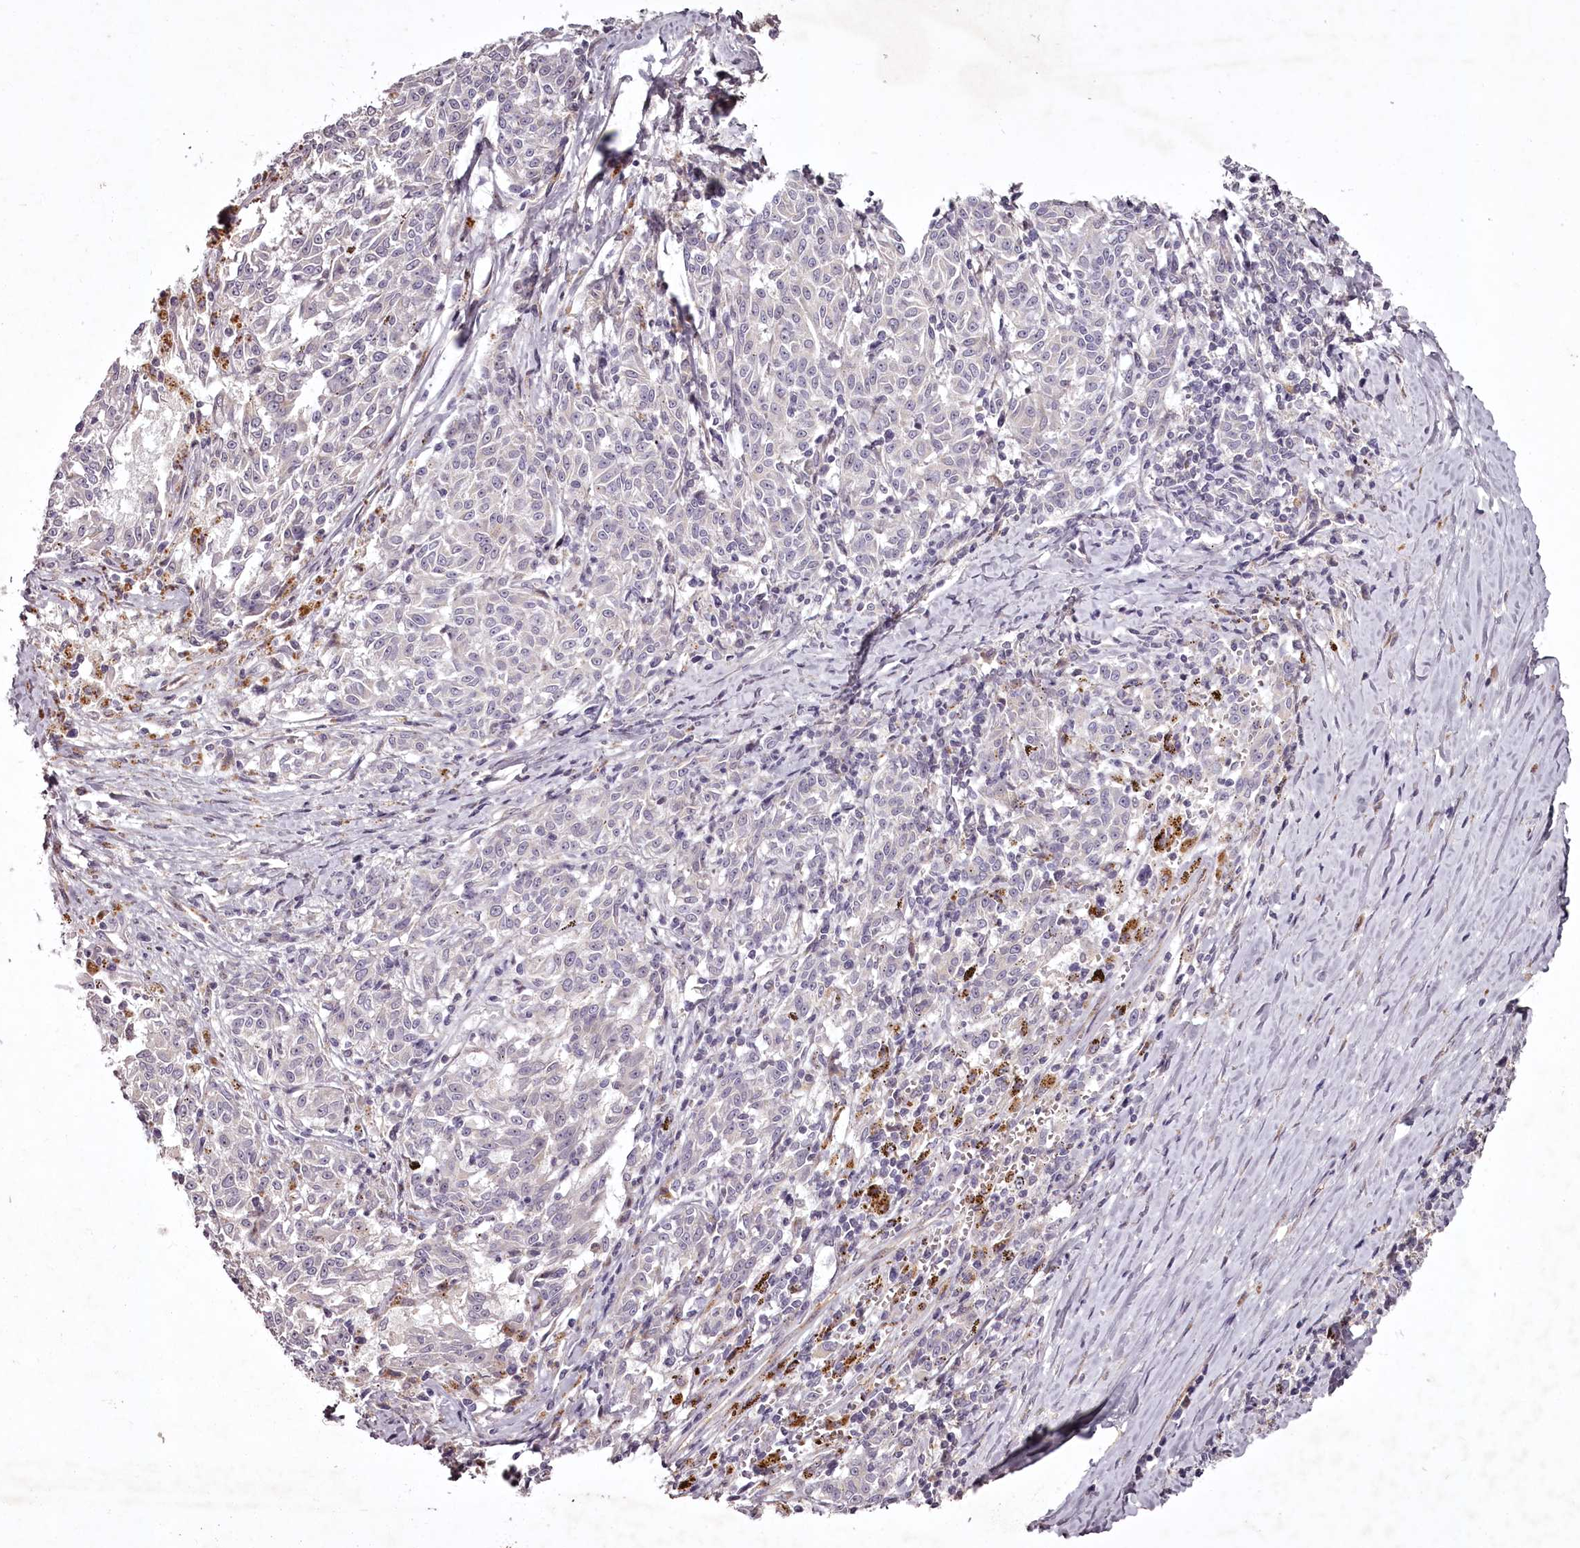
{"staining": {"intensity": "negative", "quantity": "none", "location": "none"}, "tissue": "melanoma", "cell_type": "Tumor cells", "image_type": "cancer", "snomed": [{"axis": "morphology", "description": "Malignant melanoma, NOS"}, {"axis": "topography", "description": "Skin"}], "caption": "Immunohistochemical staining of human malignant melanoma displays no significant positivity in tumor cells. (Brightfield microscopy of DAB immunohistochemistry (IHC) at high magnification).", "gene": "RBMXL2", "patient": {"sex": "female", "age": 72}}